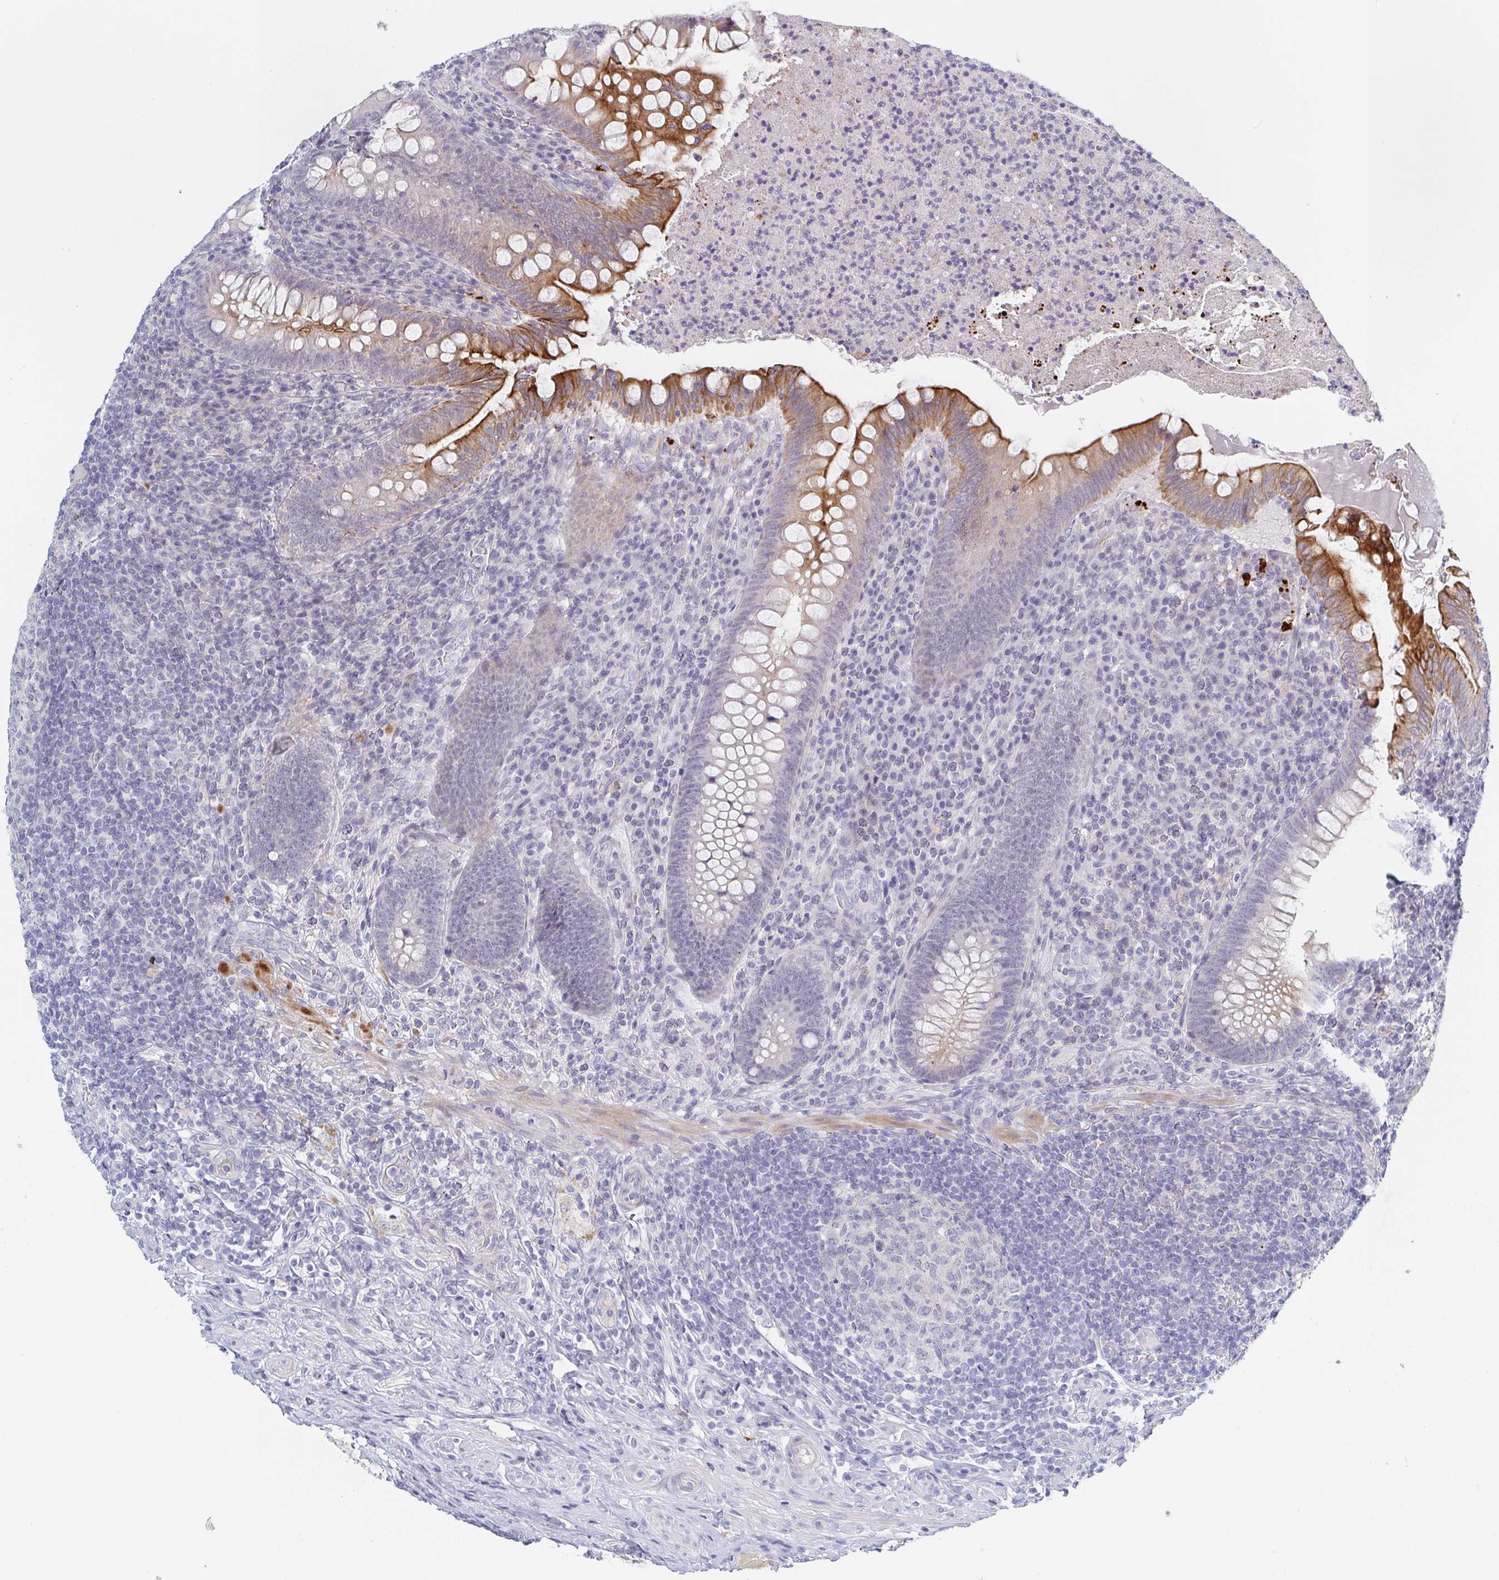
{"staining": {"intensity": "moderate", "quantity": "25%-75%", "location": "cytoplasmic/membranous"}, "tissue": "appendix", "cell_type": "Glandular cells", "image_type": "normal", "snomed": [{"axis": "morphology", "description": "Normal tissue, NOS"}, {"axis": "topography", "description": "Appendix"}], "caption": "Approximately 25%-75% of glandular cells in unremarkable human appendix display moderate cytoplasmic/membranous protein expression as visualized by brown immunohistochemical staining.", "gene": "RHOV", "patient": {"sex": "male", "age": 47}}